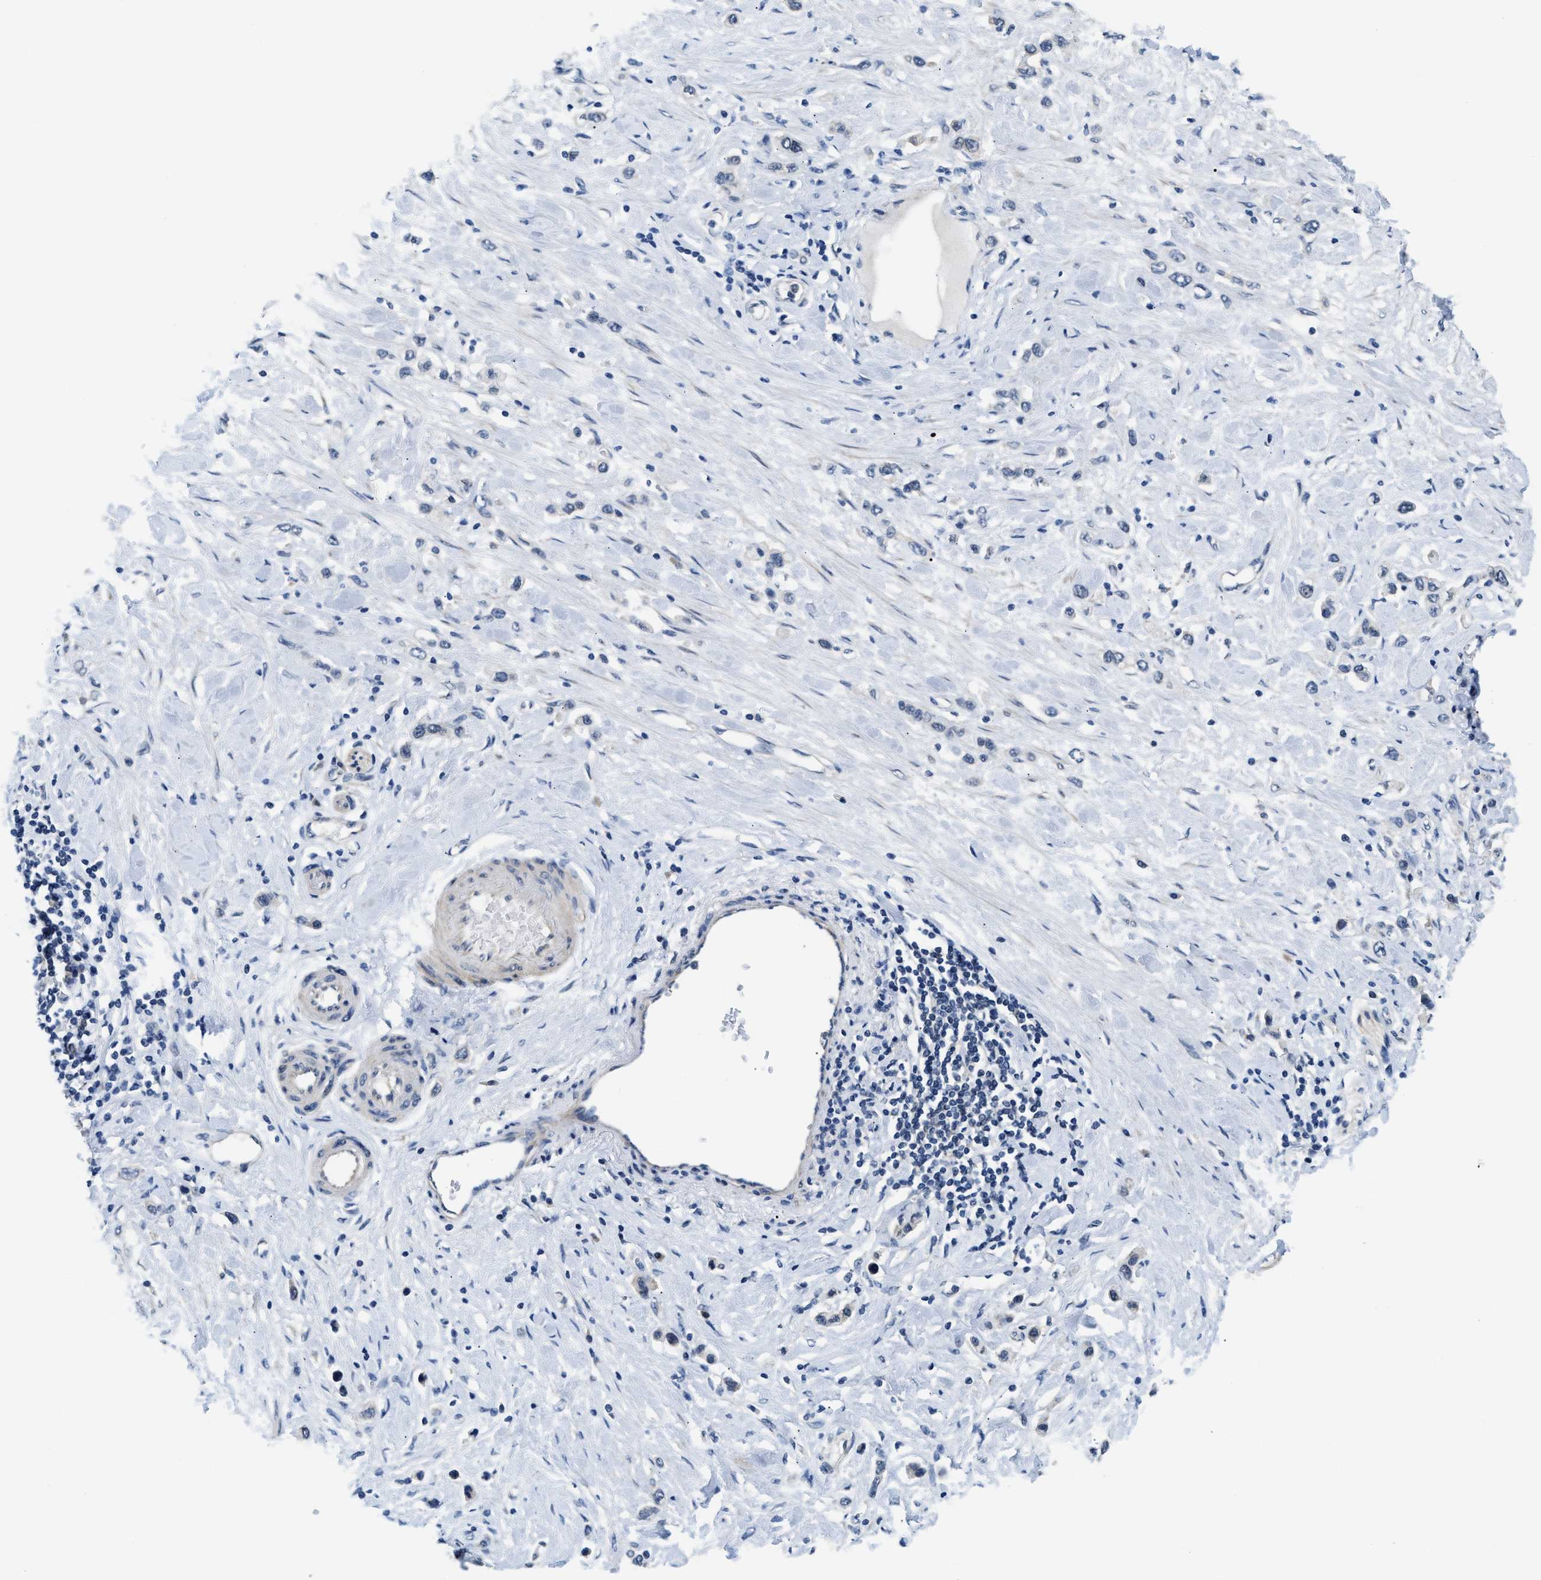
{"staining": {"intensity": "negative", "quantity": "none", "location": "none"}, "tissue": "stomach cancer", "cell_type": "Tumor cells", "image_type": "cancer", "snomed": [{"axis": "morphology", "description": "Adenocarcinoma, NOS"}, {"axis": "topography", "description": "Stomach"}], "caption": "There is no significant staining in tumor cells of stomach adenocarcinoma. Nuclei are stained in blue.", "gene": "CLGN", "patient": {"sex": "female", "age": 65}}